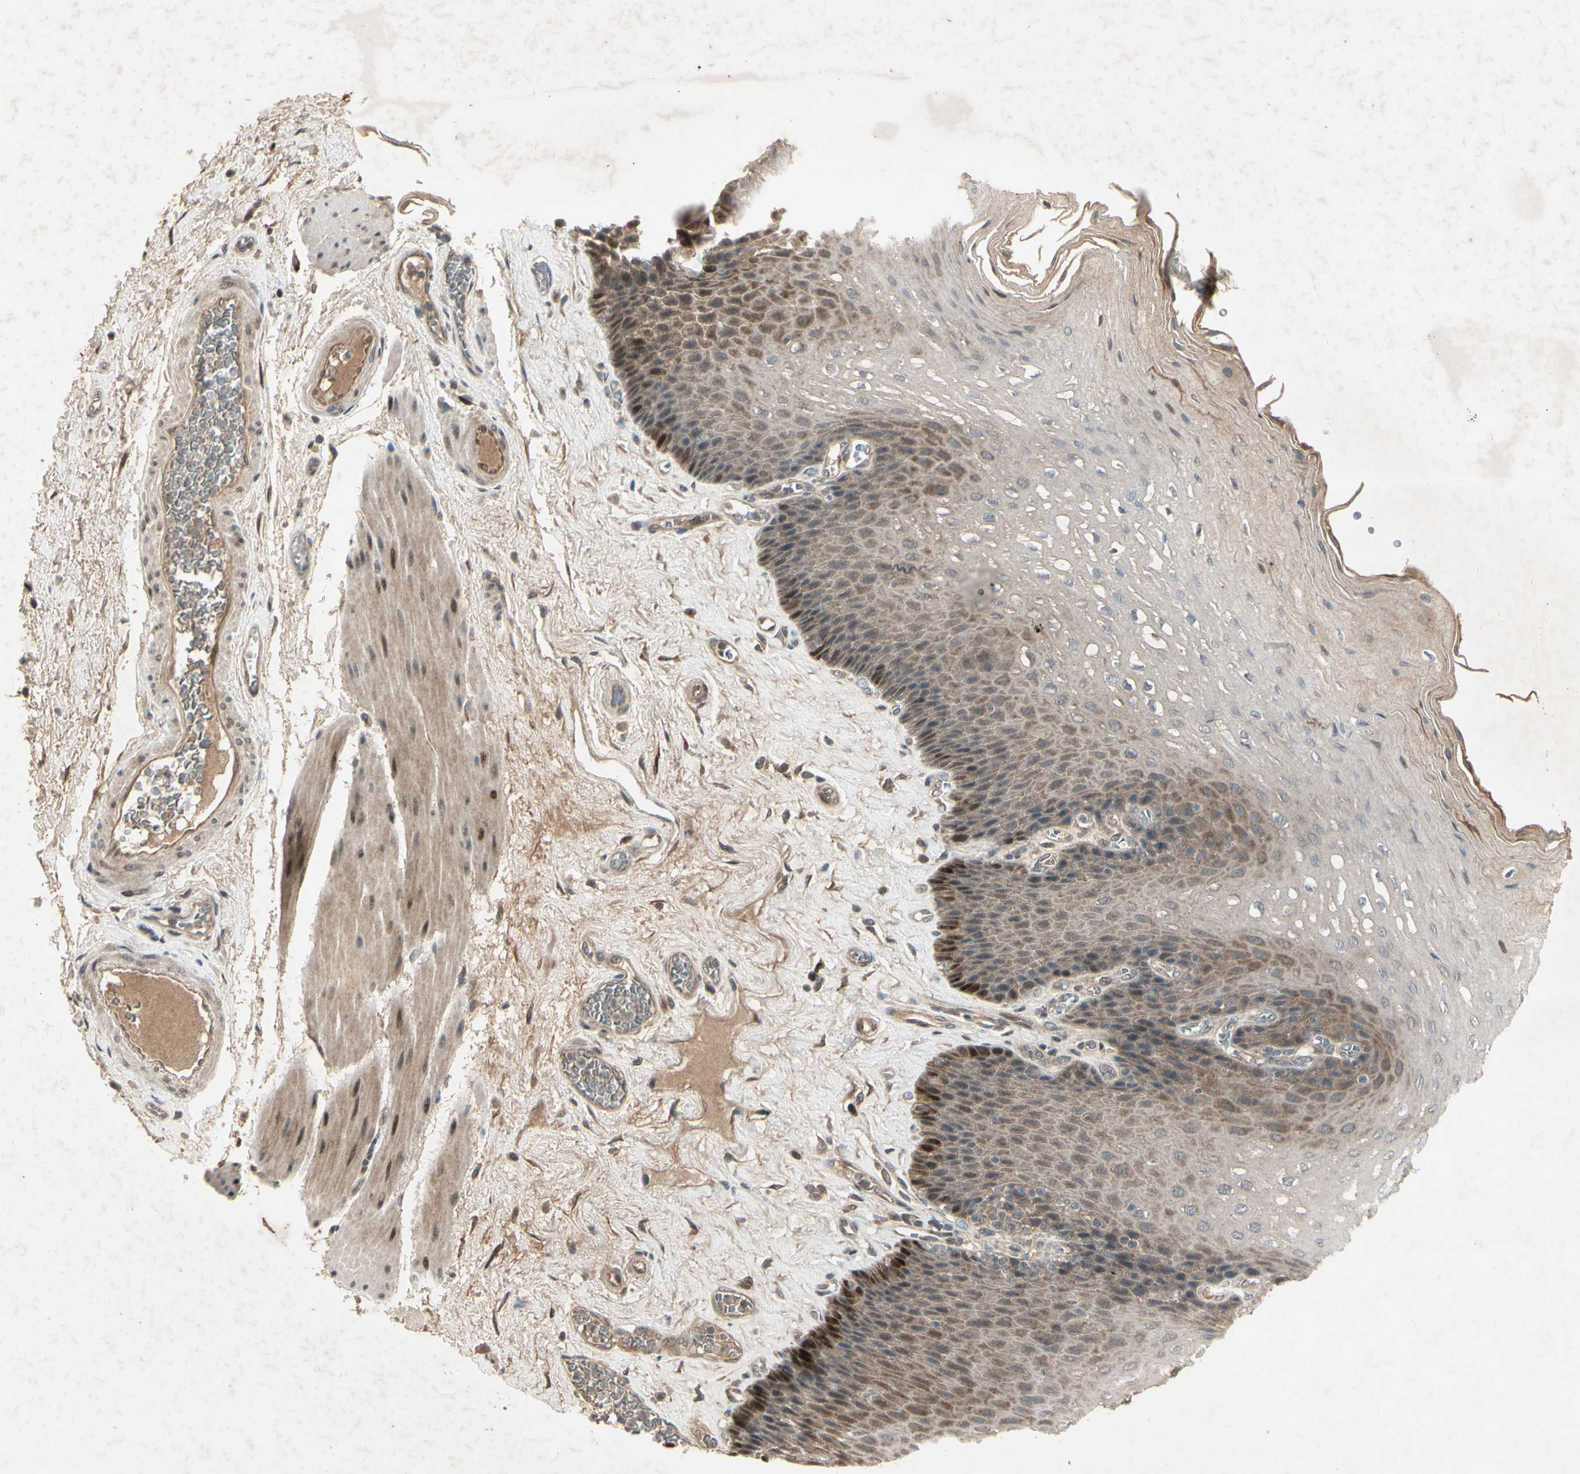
{"staining": {"intensity": "moderate", "quantity": ">75%", "location": "cytoplasmic/membranous,nuclear"}, "tissue": "esophagus", "cell_type": "Squamous epithelial cells", "image_type": "normal", "snomed": [{"axis": "morphology", "description": "Normal tissue, NOS"}, {"axis": "topography", "description": "Esophagus"}], "caption": "Immunohistochemistry (IHC) of unremarkable human esophagus demonstrates medium levels of moderate cytoplasmic/membranous,nuclear positivity in about >75% of squamous epithelial cells.", "gene": "FHDC1", "patient": {"sex": "female", "age": 72}}